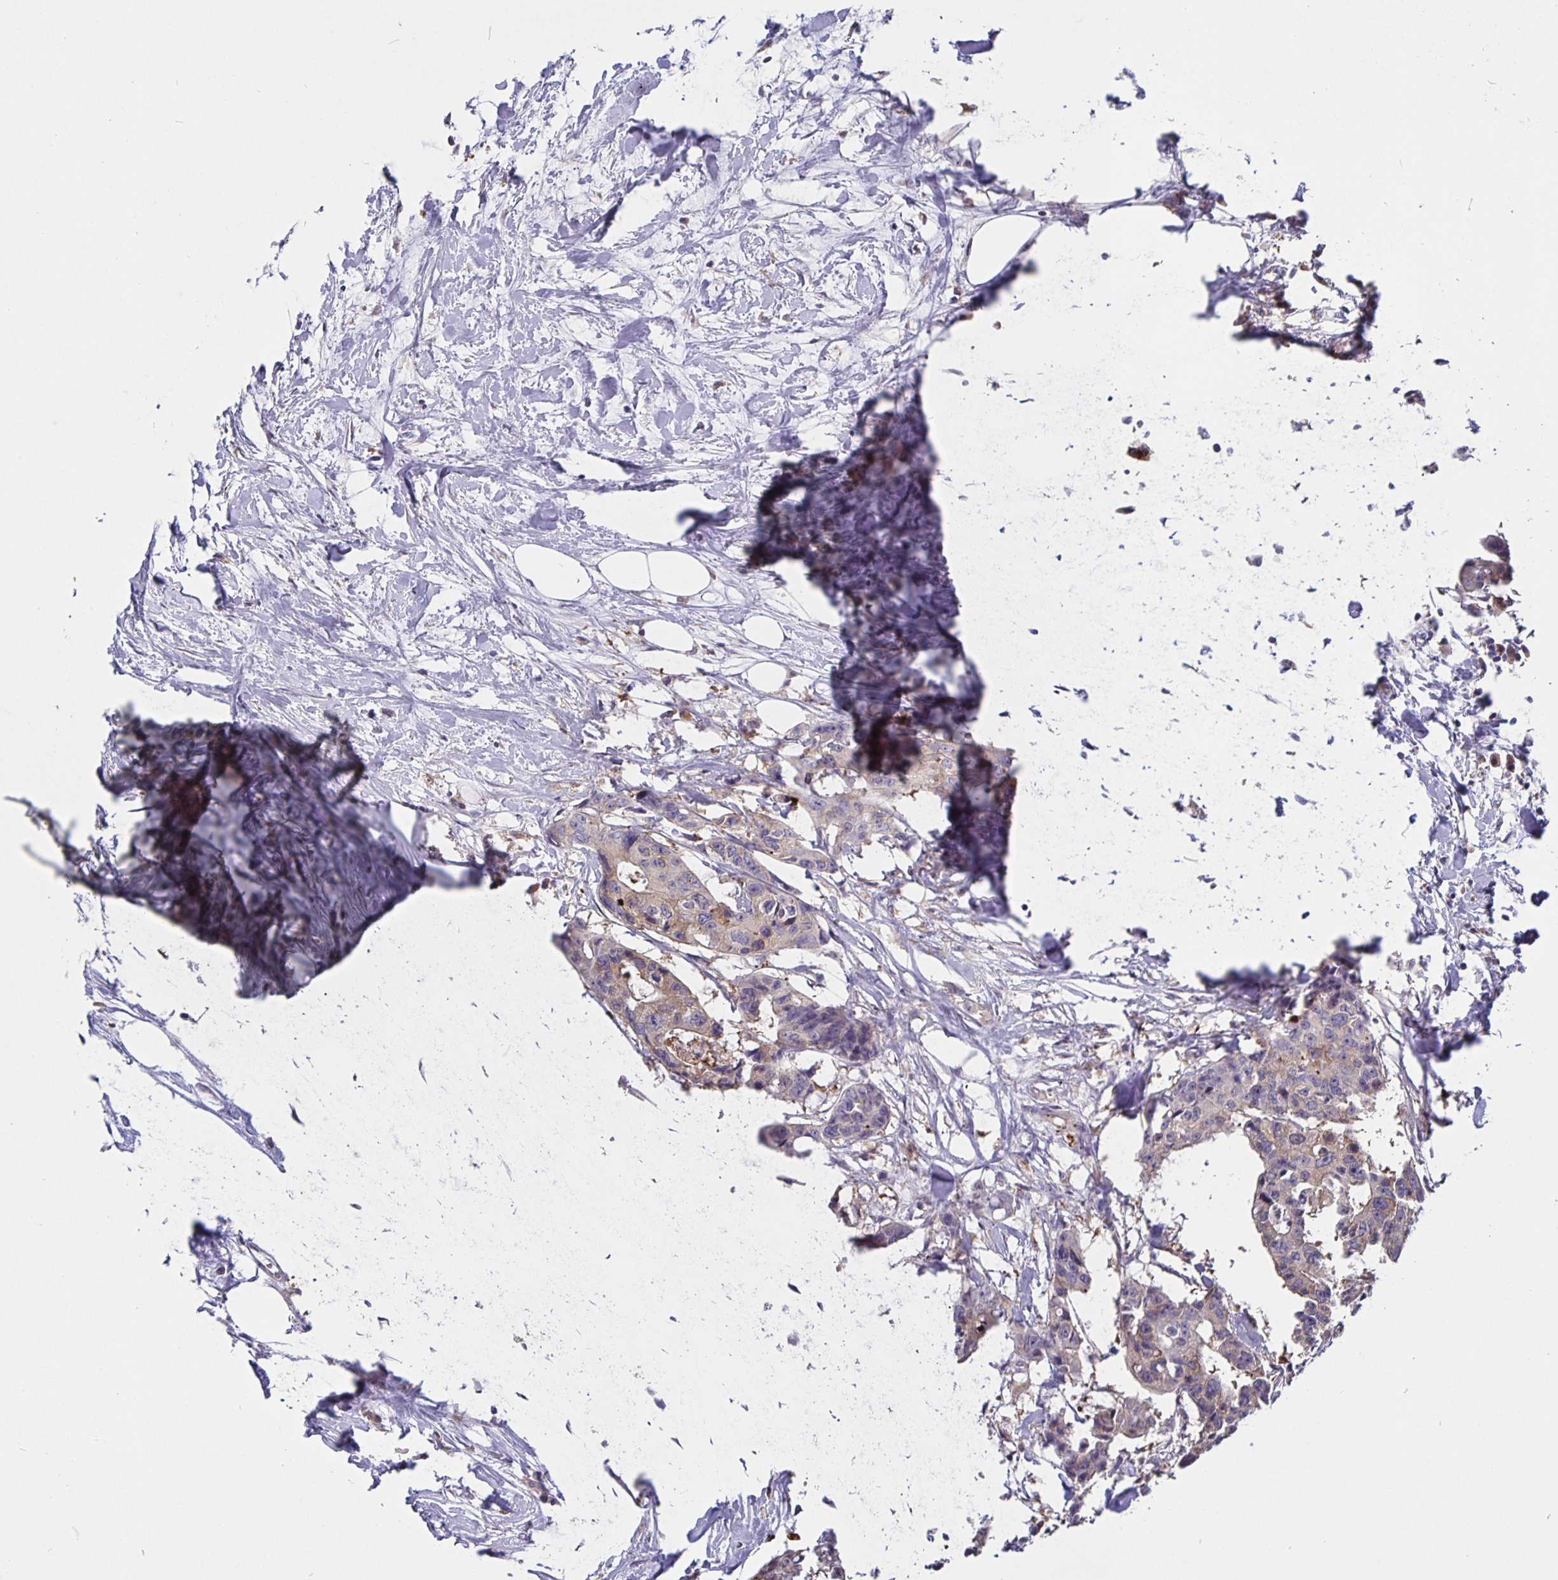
{"staining": {"intensity": "weak", "quantity": "<25%", "location": "cytoplasmic/membranous"}, "tissue": "colorectal cancer", "cell_type": "Tumor cells", "image_type": "cancer", "snomed": [{"axis": "morphology", "description": "Adenocarcinoma, NOS"}, {"axis": "topography", "description": "Rectum"}], "caption": "Tumor cells are negative for protein expression in human colorectal cancer (adenocarcinoma).", "gene": "FEM1C", "patient": {"sex": "male", "age": 57}}